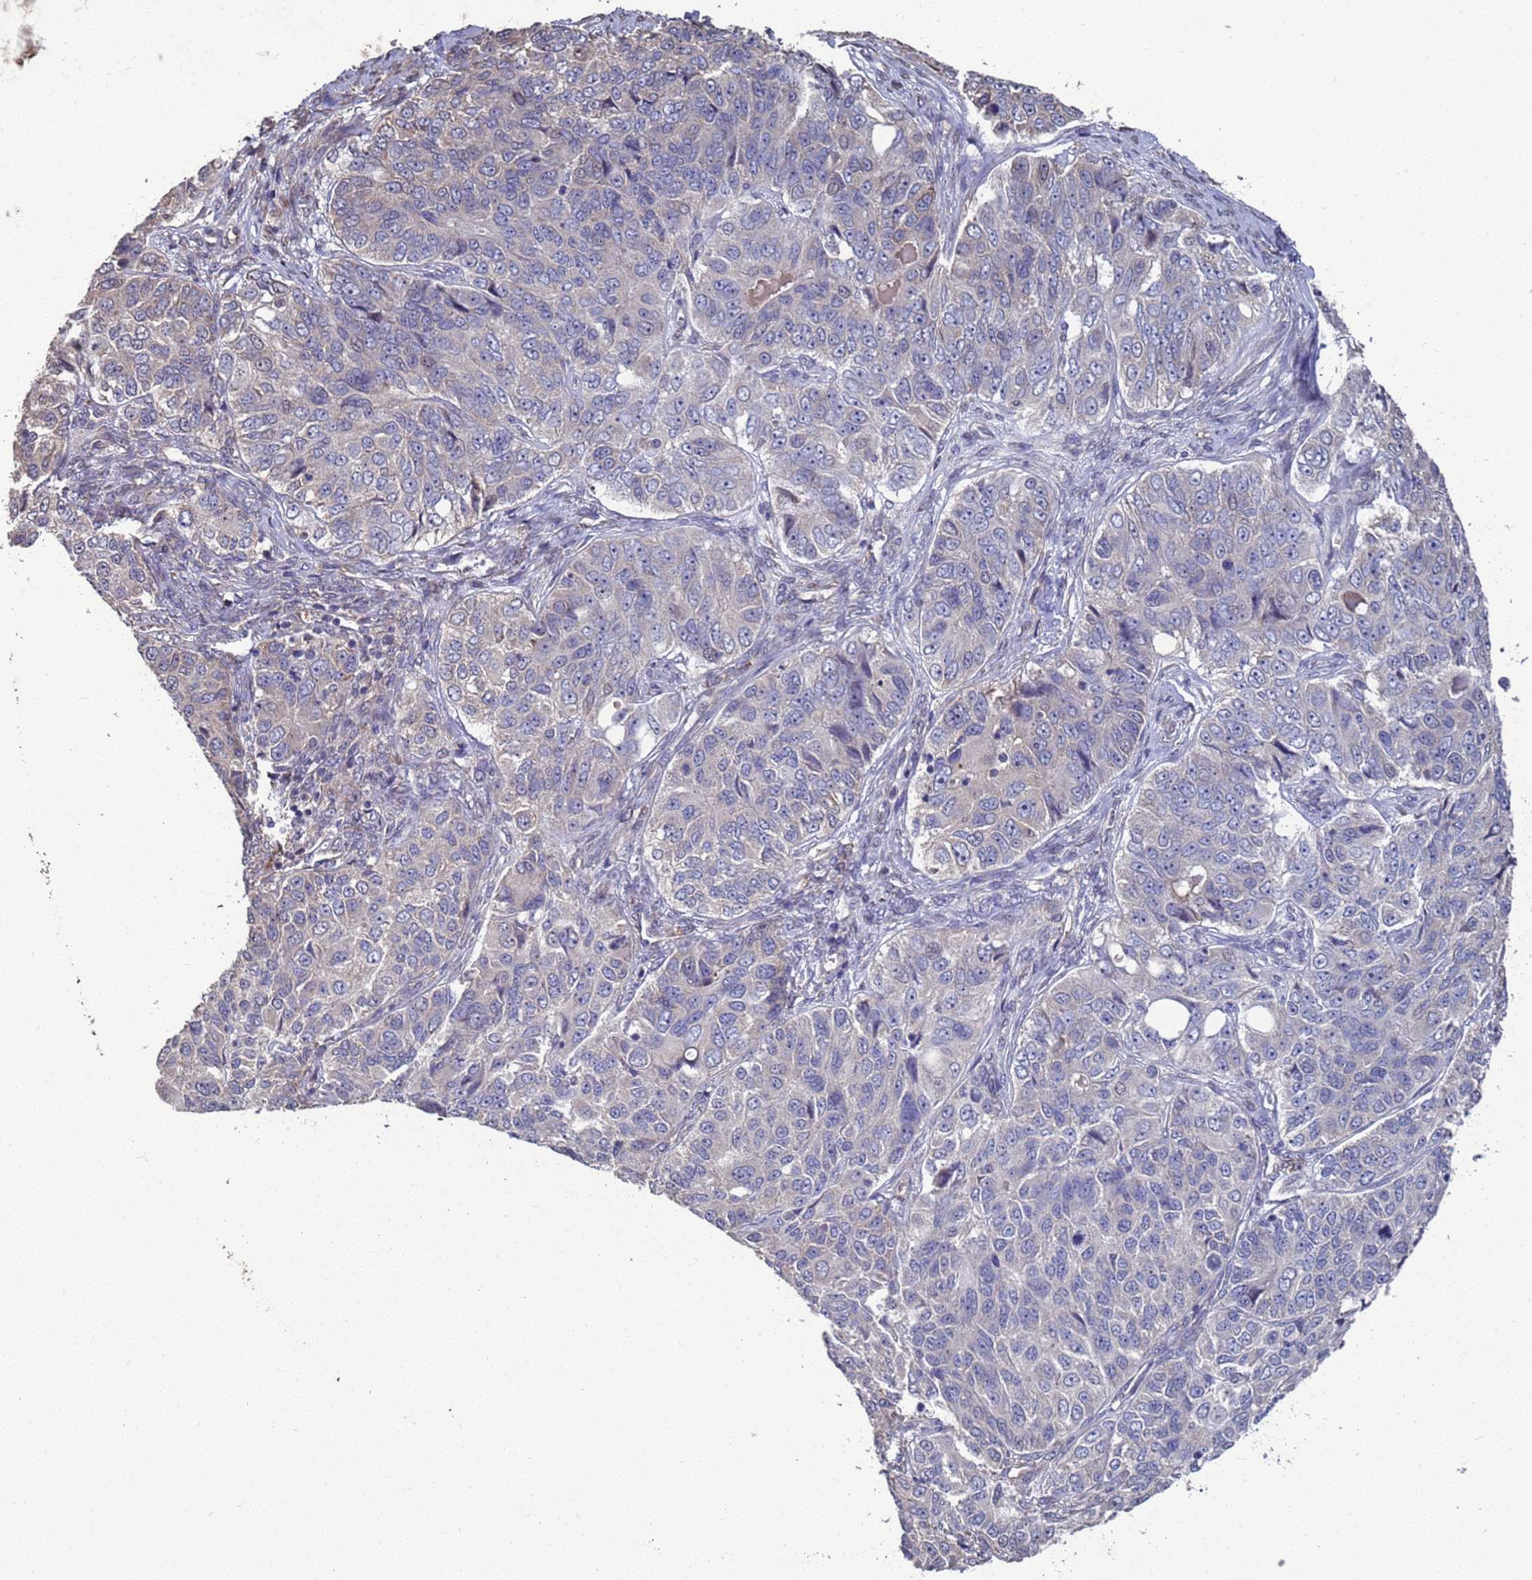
{"staining": {"intensity": "negative", "quantity": "none", "location": "none"}, "tissue": "ovarian cancer", "cell_type": "Tumor cells", "image_type": "cancer", "snomed": [{"axis": "morphology", "description": "Carcinoma, endometroid"}, {"axis": "topography", "description": "Ovary"}], "caption": "Tumor cells are negative for brown protein staining in ovarian cancer. (Brightfield microscopy of DAB immunohistochemistry (IHC) at high magnification).", "gene": "CFAP119", "patient": {"sex": "female", "age": 51}}